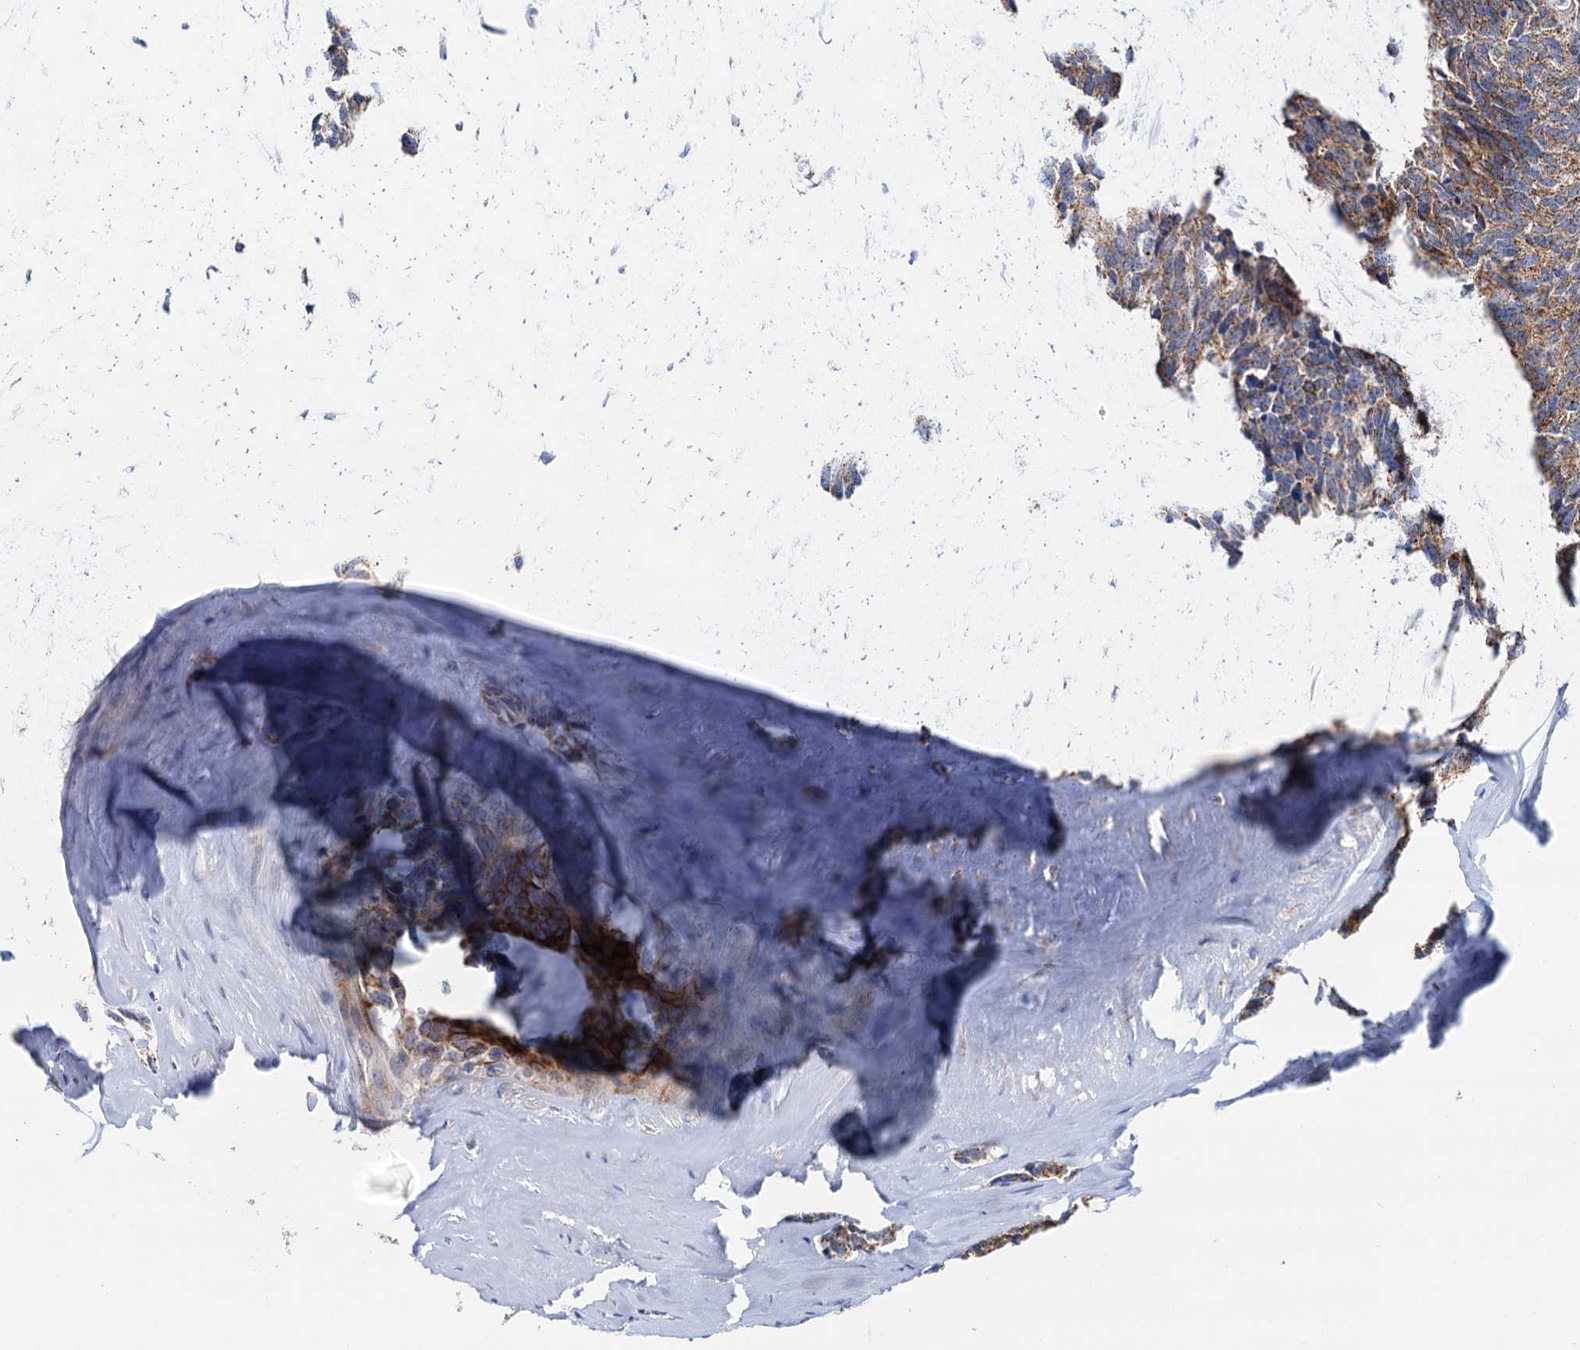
{"staining": {"intensity": "moderate", "quantity": ">75%", "location": "cytoplasmic/membranous"}, "tissue": "carcinoid", "cell_type": "Tumor cells", "image_type": "cancer", "snomed": [{"axis": "morphology", "description": "Carcinoid, malignant, NOS"}, {"axis": "topography", "description": "Lung"}], "caption": "The image reveals immunohistochemical staining of carcinoid. There is moderate cytoplasmic/membranous positivity is present in about >75% of tumor cells.", "gene": "C2CD3", "patient": {"sex": "female", "age": 46}}